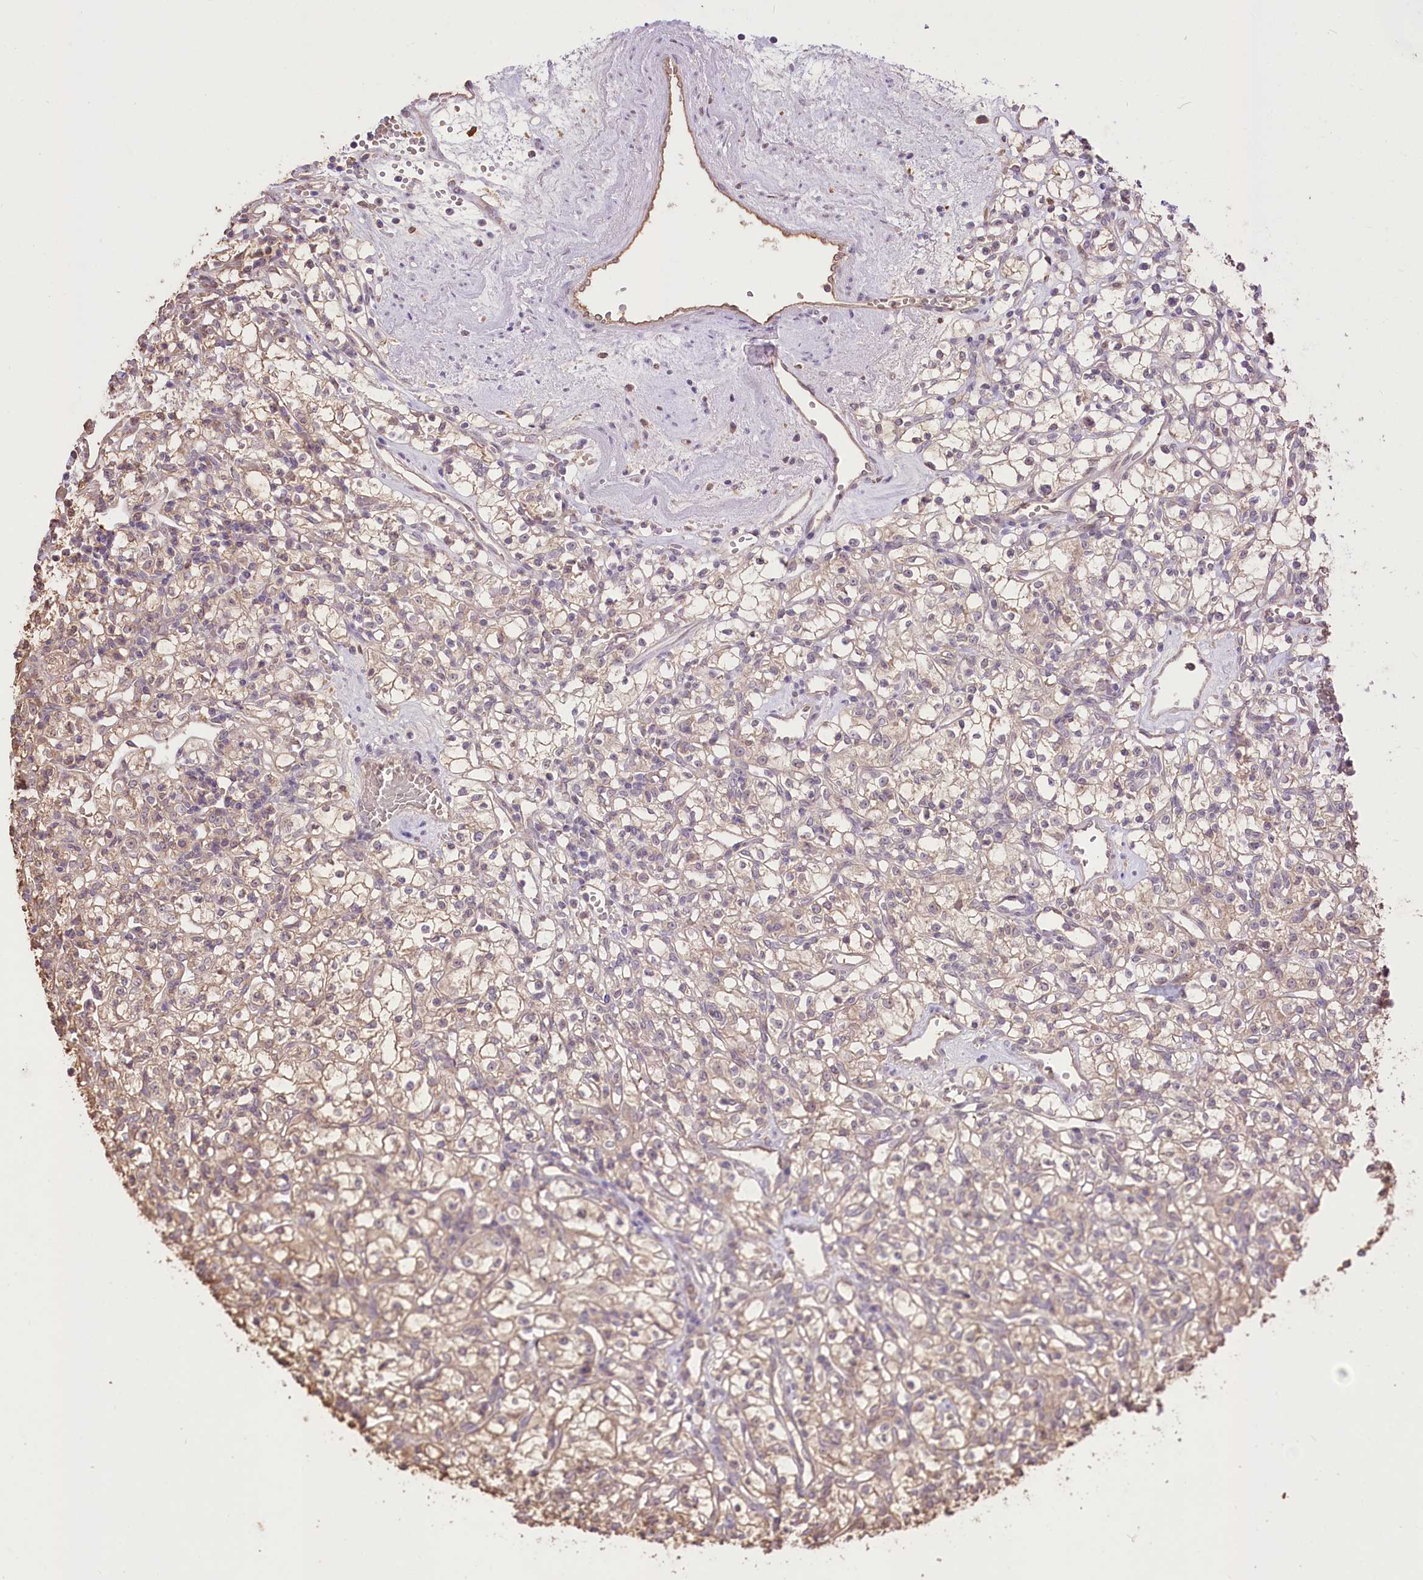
{"staining": {"intensity": "weak", "quantity": "25%-75%", "location": "cytoplasmic/membranous"}, "tissue": "renal cancer", "cell_type": "Tumor cells", "image_type": "cancer", "snomed": [{"axis": "morphology", "description": "Adenocarcinoma, NOS"}, {"axis": "topography", "description": "Kidney"}], "caption": "Tumor cells exhibit low levels of weak cytoplasmic/membranous staining in about 25%-75% of cells in human adenocarcinoma (renal).", "gene": "R3HDM2", "patient": {"sex": "female", "age": 59}}